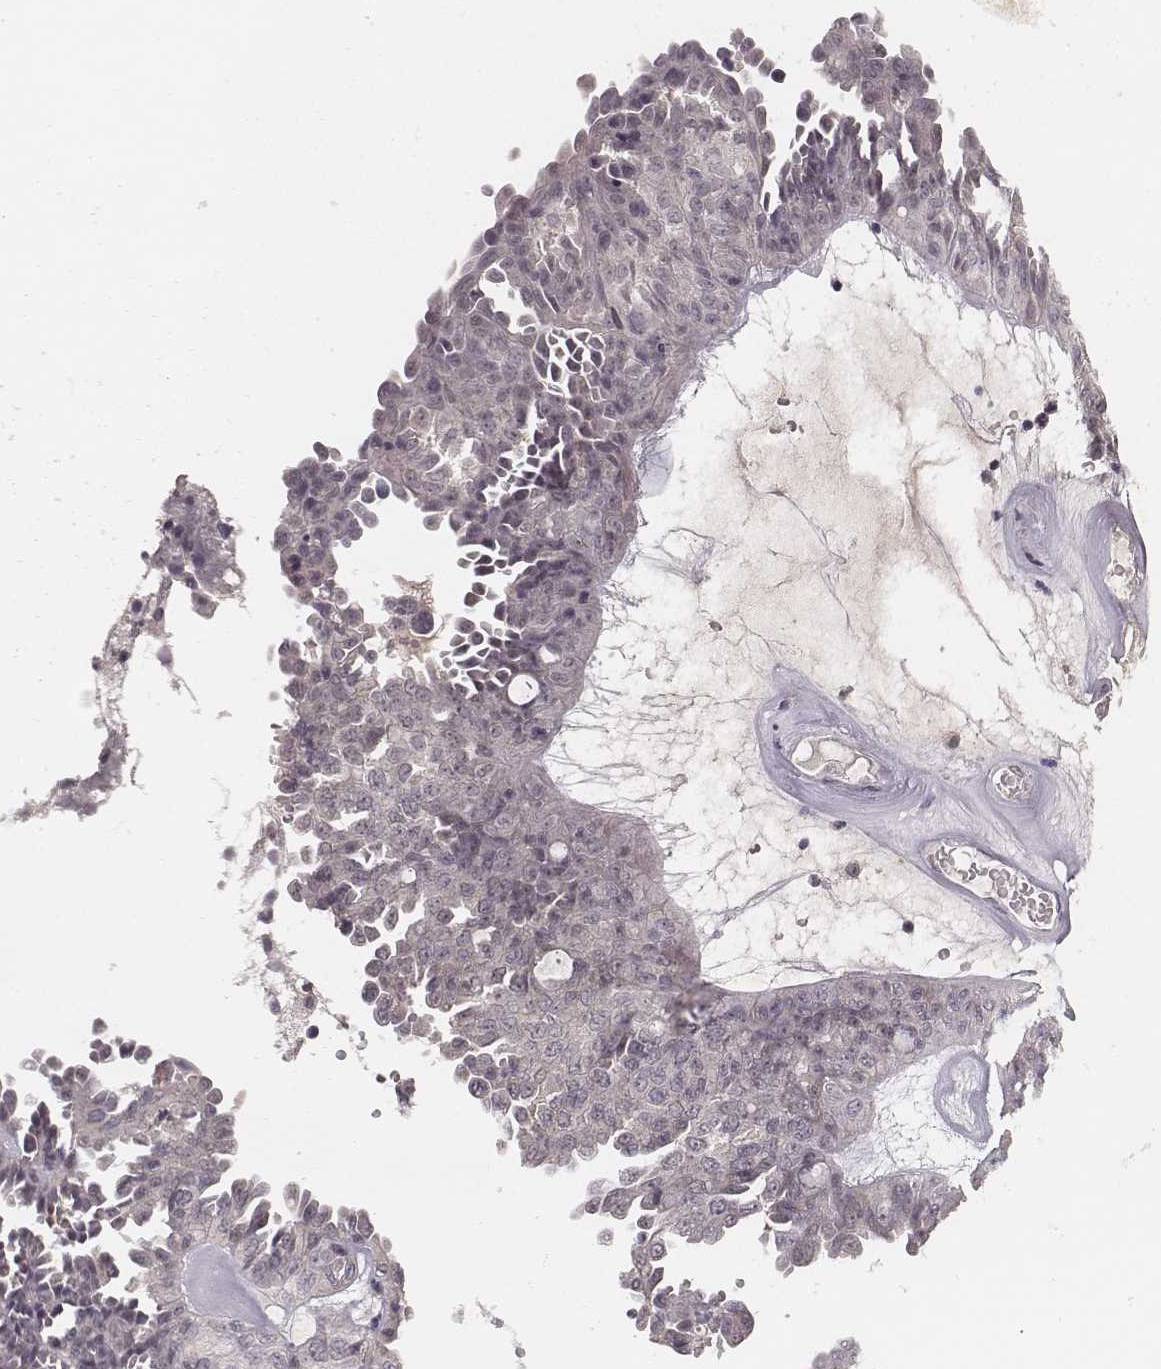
{"staining": {"intensity": "negative", "quantity": "none", "location": "none"}, "tissue": "ovarian cancer", "cell_type": "Tumor cells", "image_type": "cancer", "snomed": [{"axis": "morphology", "description": "Cystadenocarcinoma, serous, NOS"}, {"axis": "topography", "description": "Ovary"}], "caption": "Ovarian cancer was stained to show a protein in brown. There is no significant positivity in tumor cells. Nuclei are stained in blue.", "gene": "LY6K", "patient": {"sex": "female", "age": 71}}